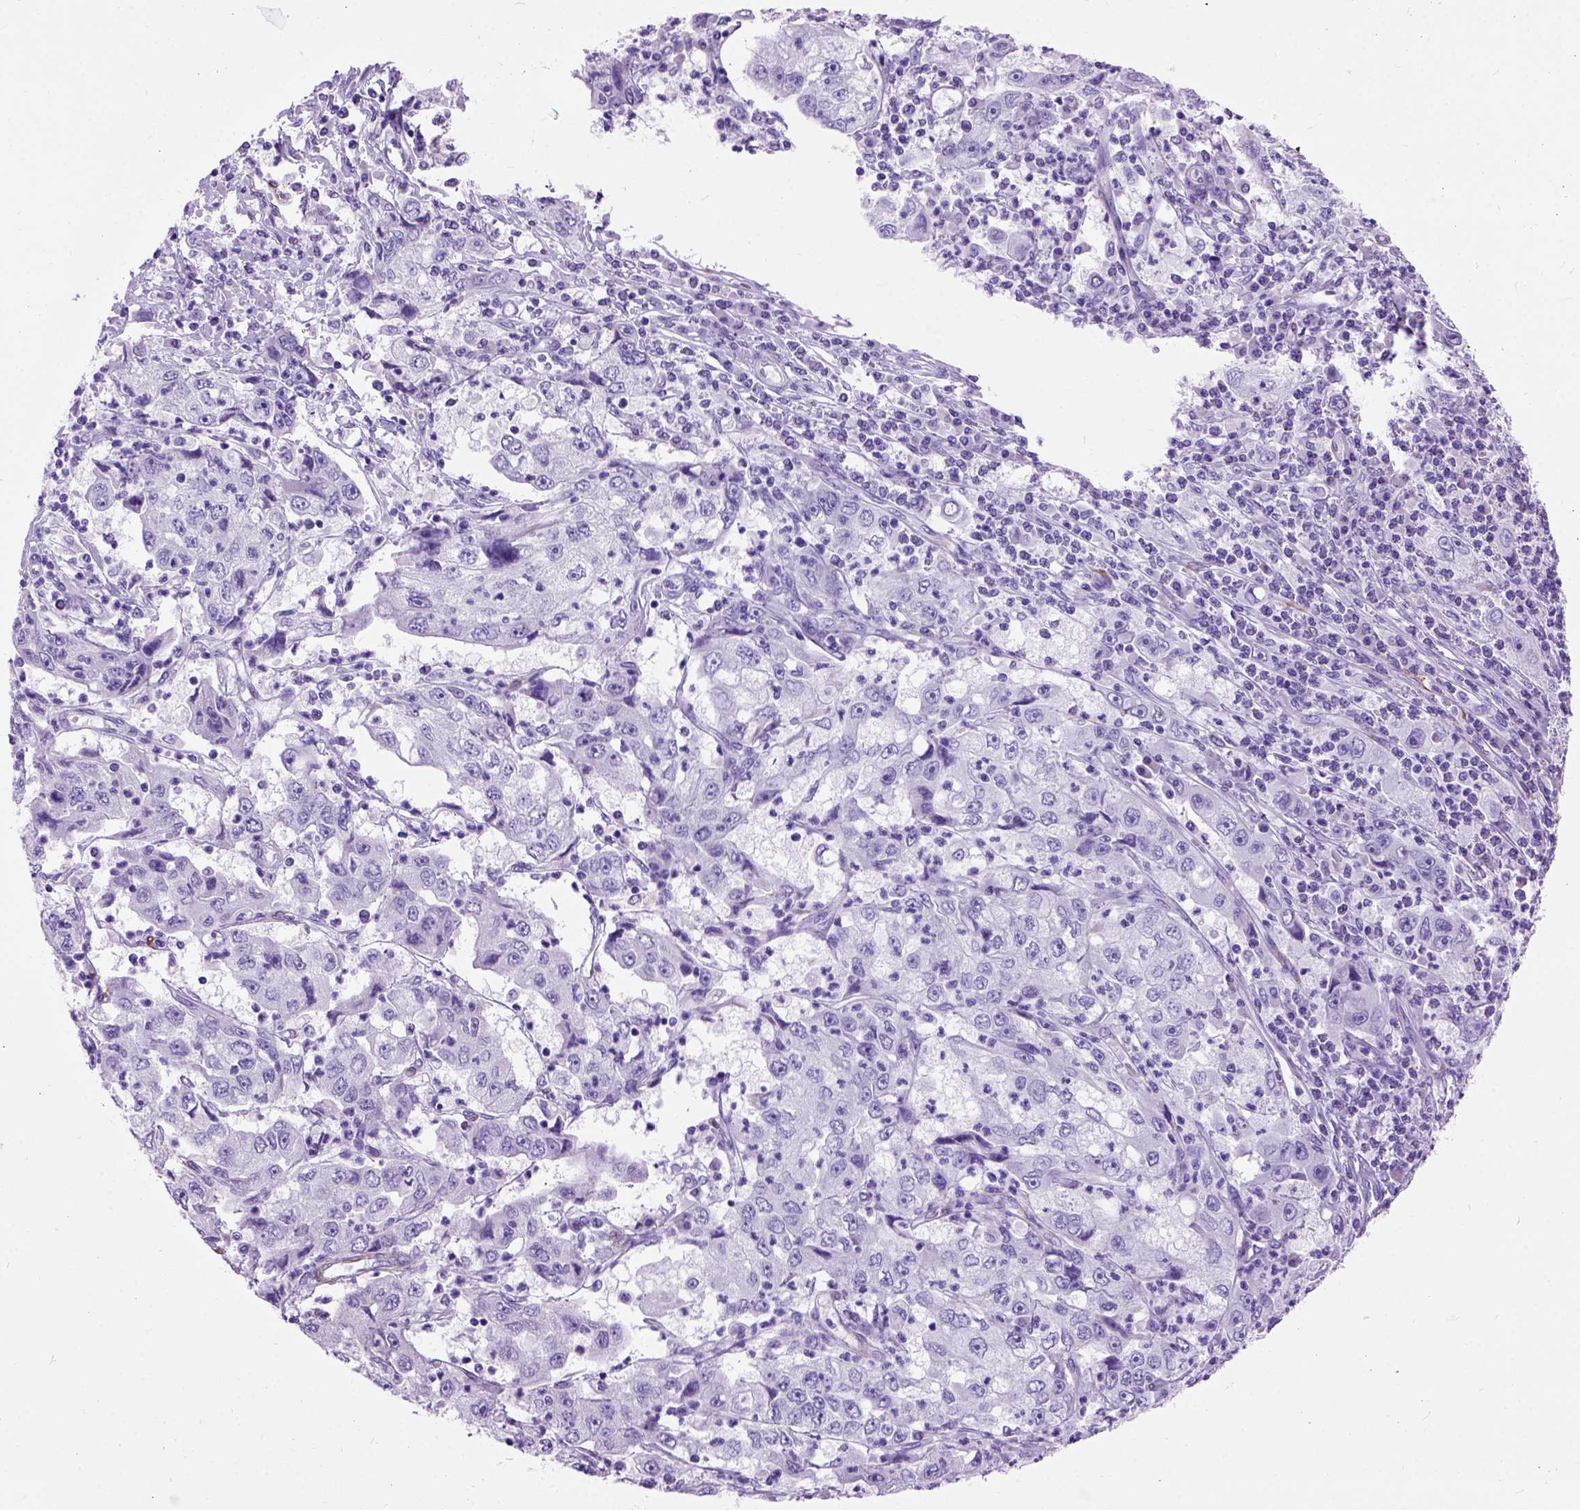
{"staining": {"intensity": "negative", "quantity": "none", "location": "none"}, "tissue": "cervical cancer", "cell_type": "Tumor cells", "image_type": "cancer", "snomed": [{"axis": "morphology", "description": "Squamous cell carcinoma, NOS"}, {"axis": "topography", "description": "Cervix"}], "caption": "The immunohistochemistry image has no significant staining in tumor cells of cervical cancer tissue.", "gene": "MAPT", "patient": {"sex": "female", "age": 36}}